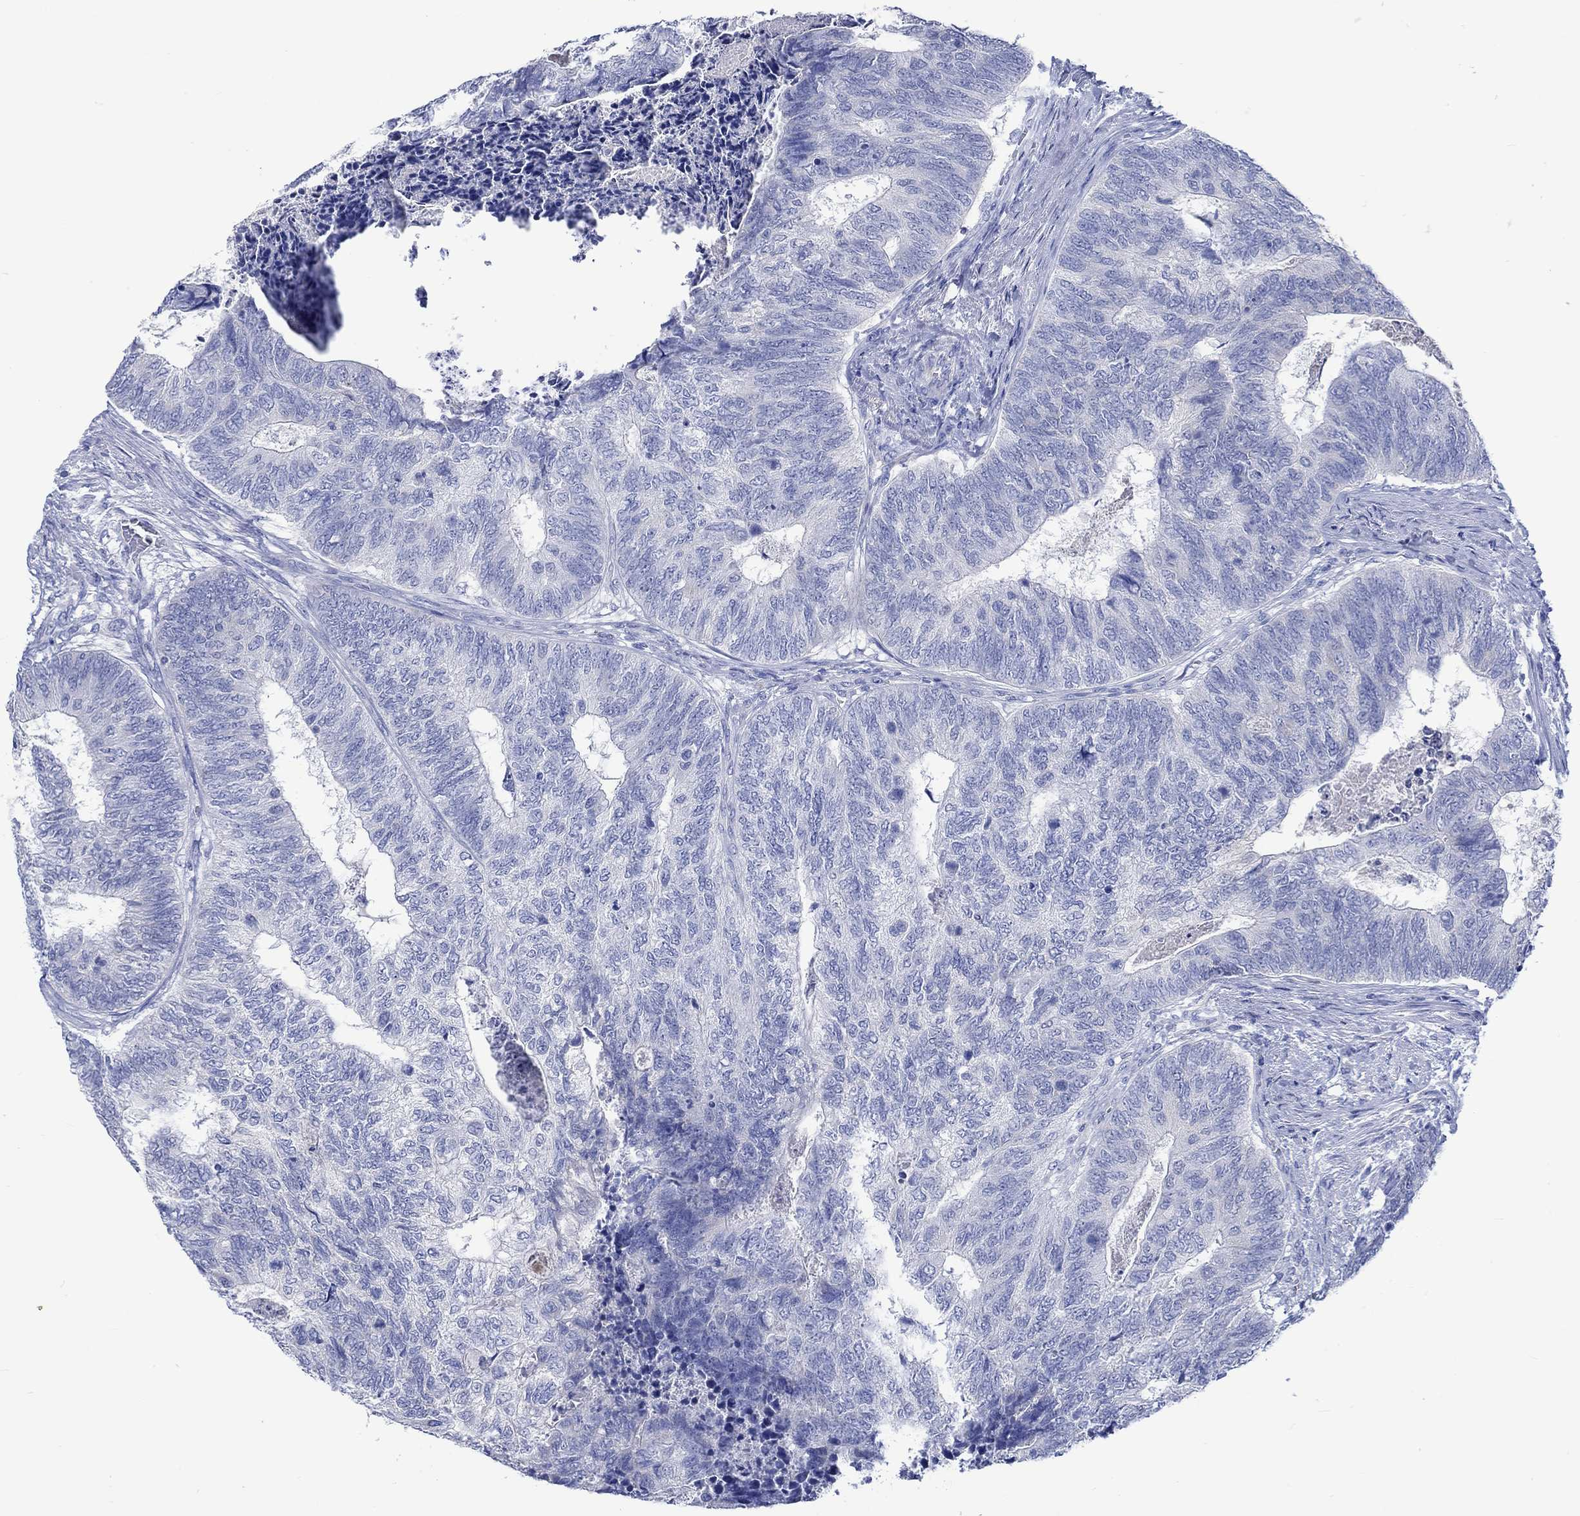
{"staining": {"intensity": "negative", "quantity": "none", "location": "none"}, "tissue": "colorectal cancer", "cell_type": "Tumor cells", "image_type": "cancer", "snomed": [{"axis": "morphology", "description": "Adenocarcinoma, NOS"}, {"axis": "topography", "description": "Colon"}], "caption": "Immunohistochemistry (IHC) of human colorectal cancer (adenocarcinoma) shows no staining in tumor cells. (Stains: DAB IHC with hematoxylin counter stain, Microscopy: brightfield microscopy at high magnification).", "gene": "CPLX2", "patient": {"sex": "female", "age": 67}}